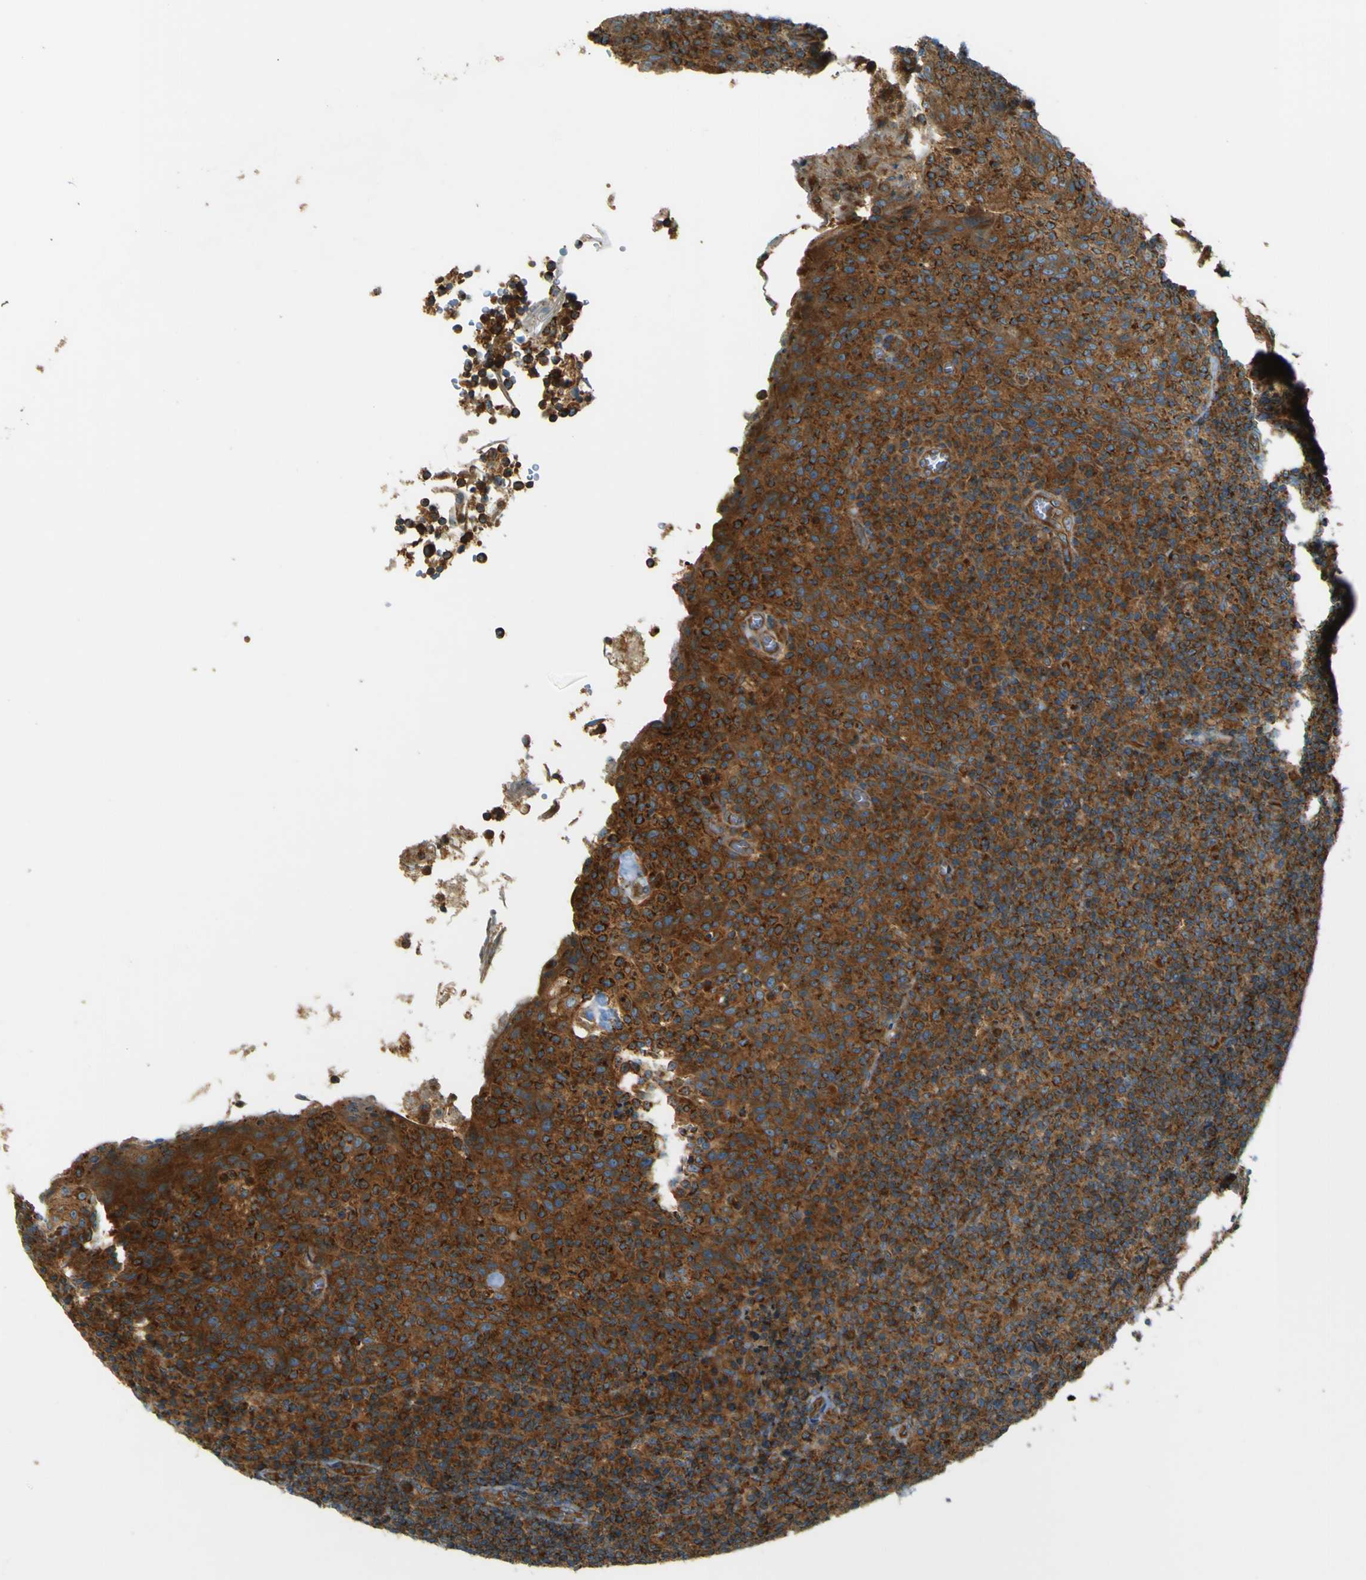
{"staining": {"intensity": "strong", "quantity": "25%-75%", "location": "cytoplasmic/membranous"}, "tissue": "tonsil", "cell_type": "Germinal center cells", "image_type": "normal", "snomed": [{"axis": "morphology", "description": "Normal tissue, NOS"}, {"axis": "topography", "description": "Tonsil"}], "caption": "Immunohistochemical staining of normal tonsil shows strong cytoplasmic/membranous protein positivity in approximately 25%-75% of germinal center cells. (DAB = brown stain, brightfield microscopy at high magnification).", "gene": "DNAJC5", "patient": {"sex": "male", "age": 17}}